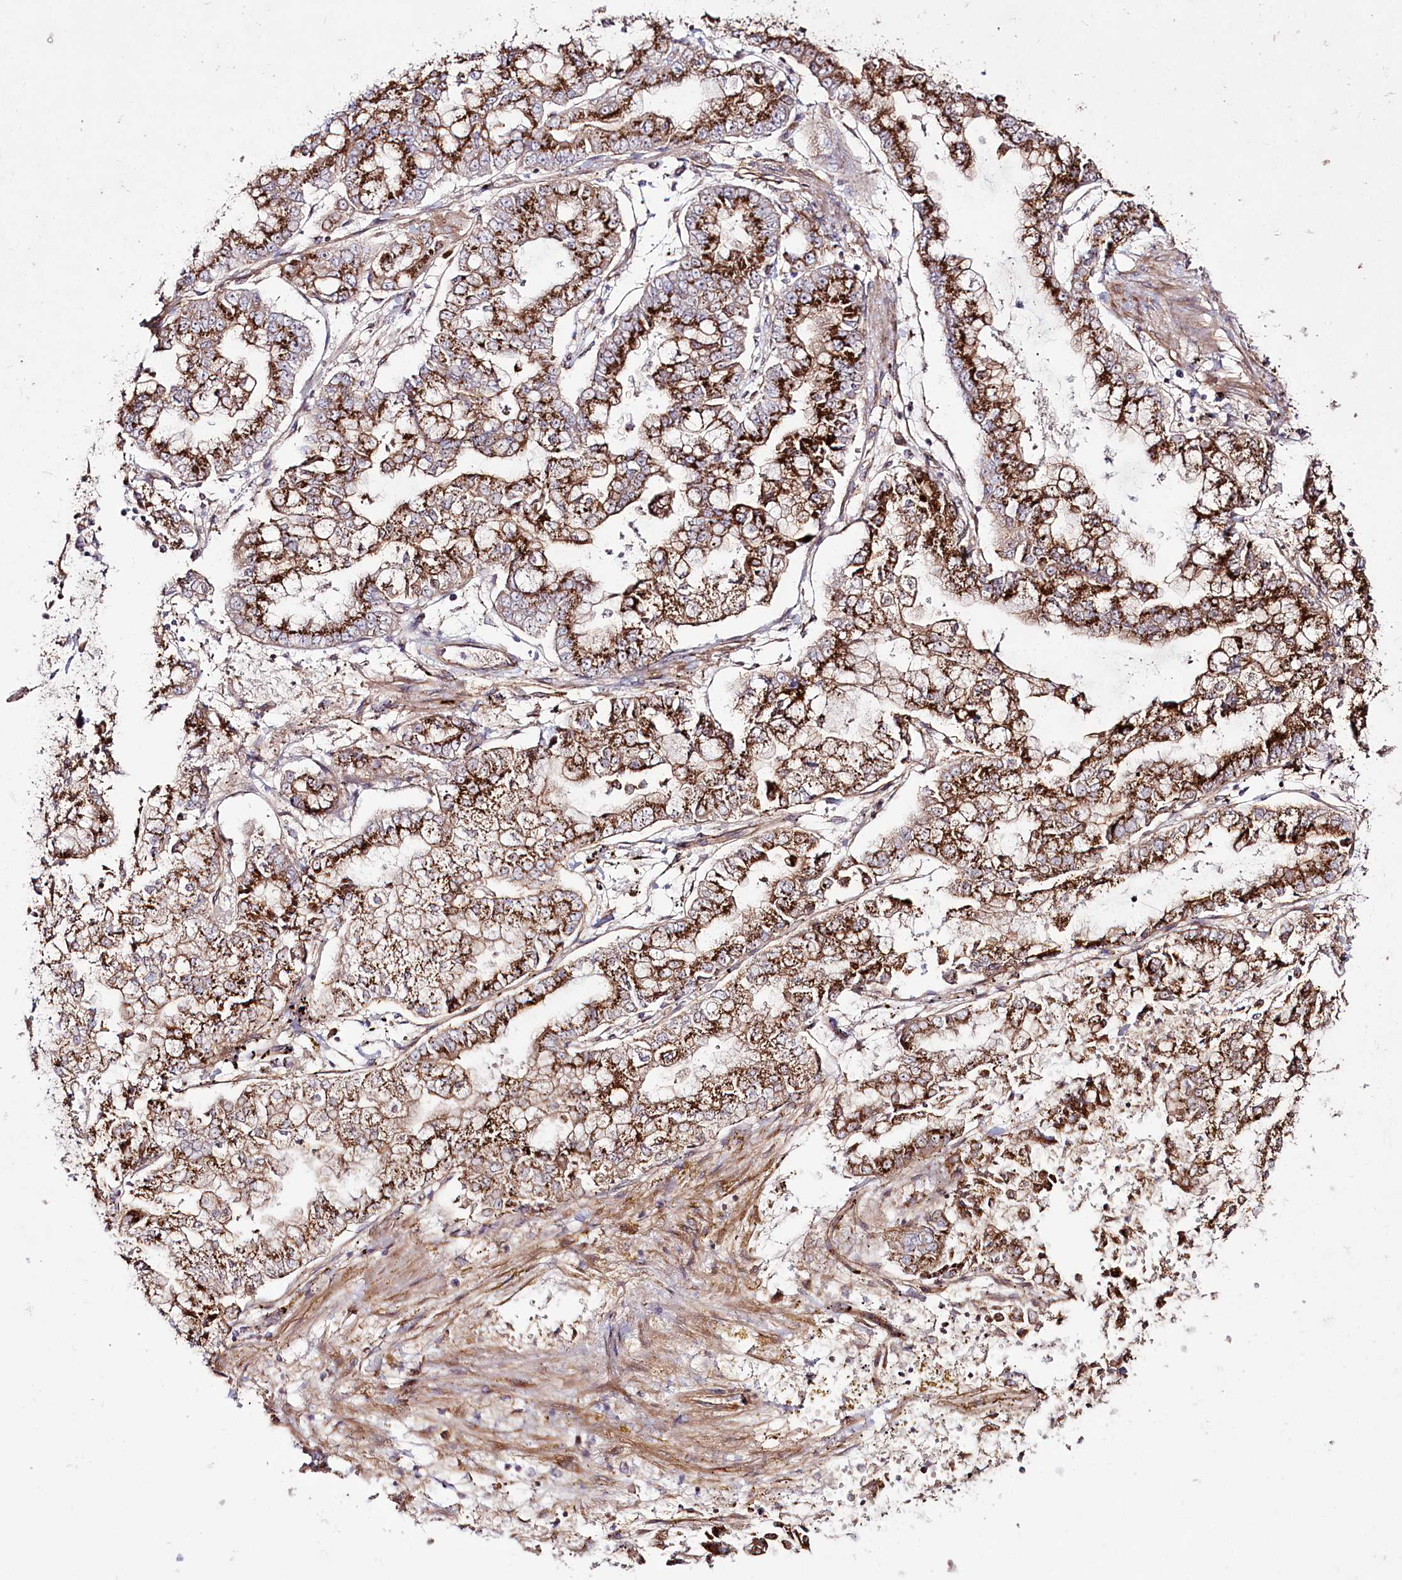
{"staining": {"intensity": "strong", "quantity": ">75%", "location": "cytoplasmic/membranous"}, "tissue": "stomach cancer", "cell_type": "Tumor cells", "image_type": "cancer", "snomed": [{"axis": "morphology", "description": "Adenocarcinoma, NOS"}, {"axis": "topography", "description": "Stomach"}], "caption": "The histopathology image exhibits staining of stomach cancer, revealing strong cytoplasmic/membranous protein expression (brown color) within tumor cells.", "gene": "REXO2", "patient": {"sex": "male", "age": 76}}